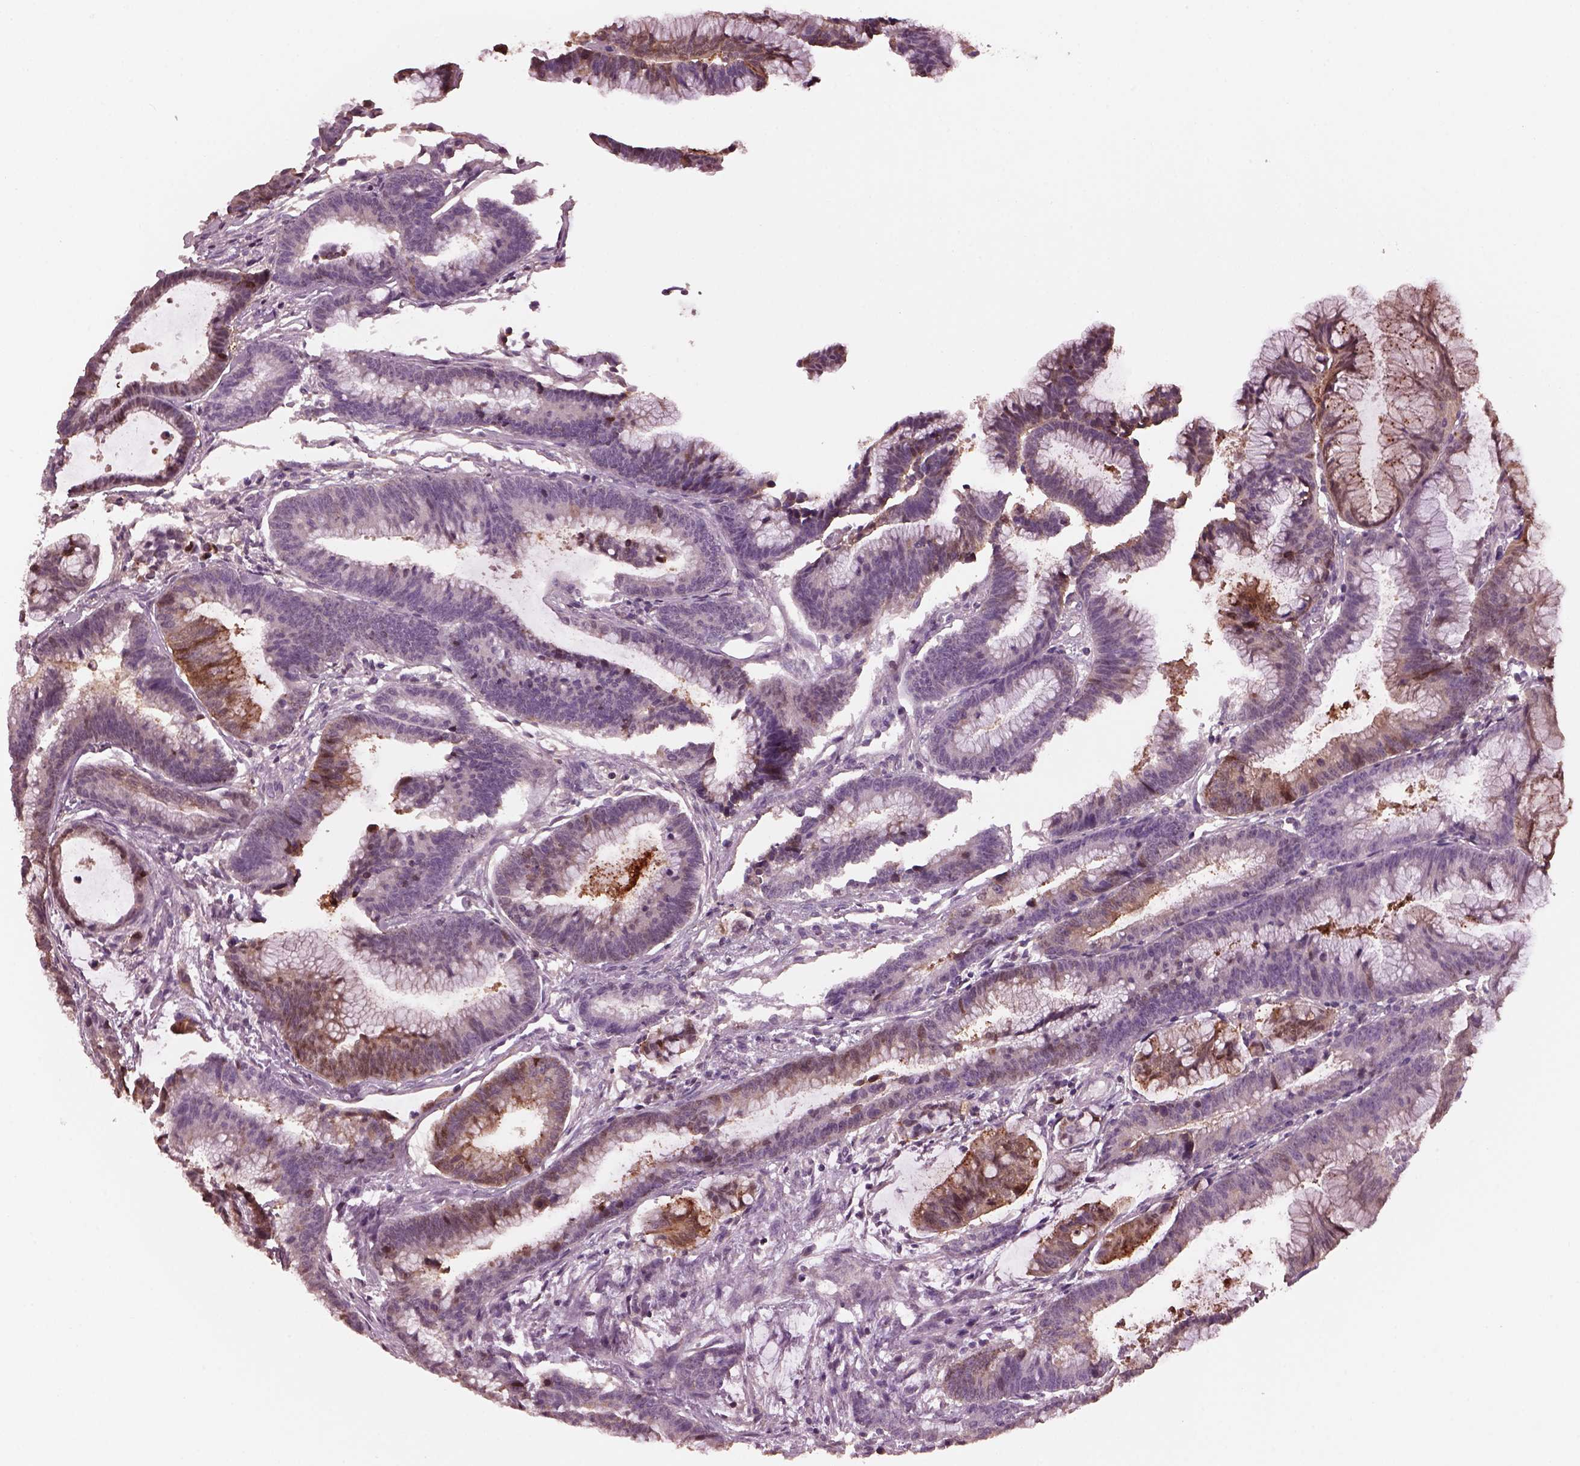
{"staining": {"intensity": "moderate", "quantity": "25%-75%", "location": "cytoplasmic/membranous"}, "tissue": "colorectal cancer", "cell_type": "Tumor cells", "image_type": "cancer", "snomed": [{"axis": "morphology", "description": "Adenocarcinoma, NOS"}, {"axis": "topography", "description": "Colon"}], "caption": "Tumor cells display moderate cytoplasmic/membranous expression in about 25%-75% of cells in adenocarcinoma (colorectal). (DAB (3,3'-diaminobenzidine) IHC, brown staining for protein, blue staining for nuclei).", "gene": "SRI", "patient": {"sex": "female", "age": 78}}